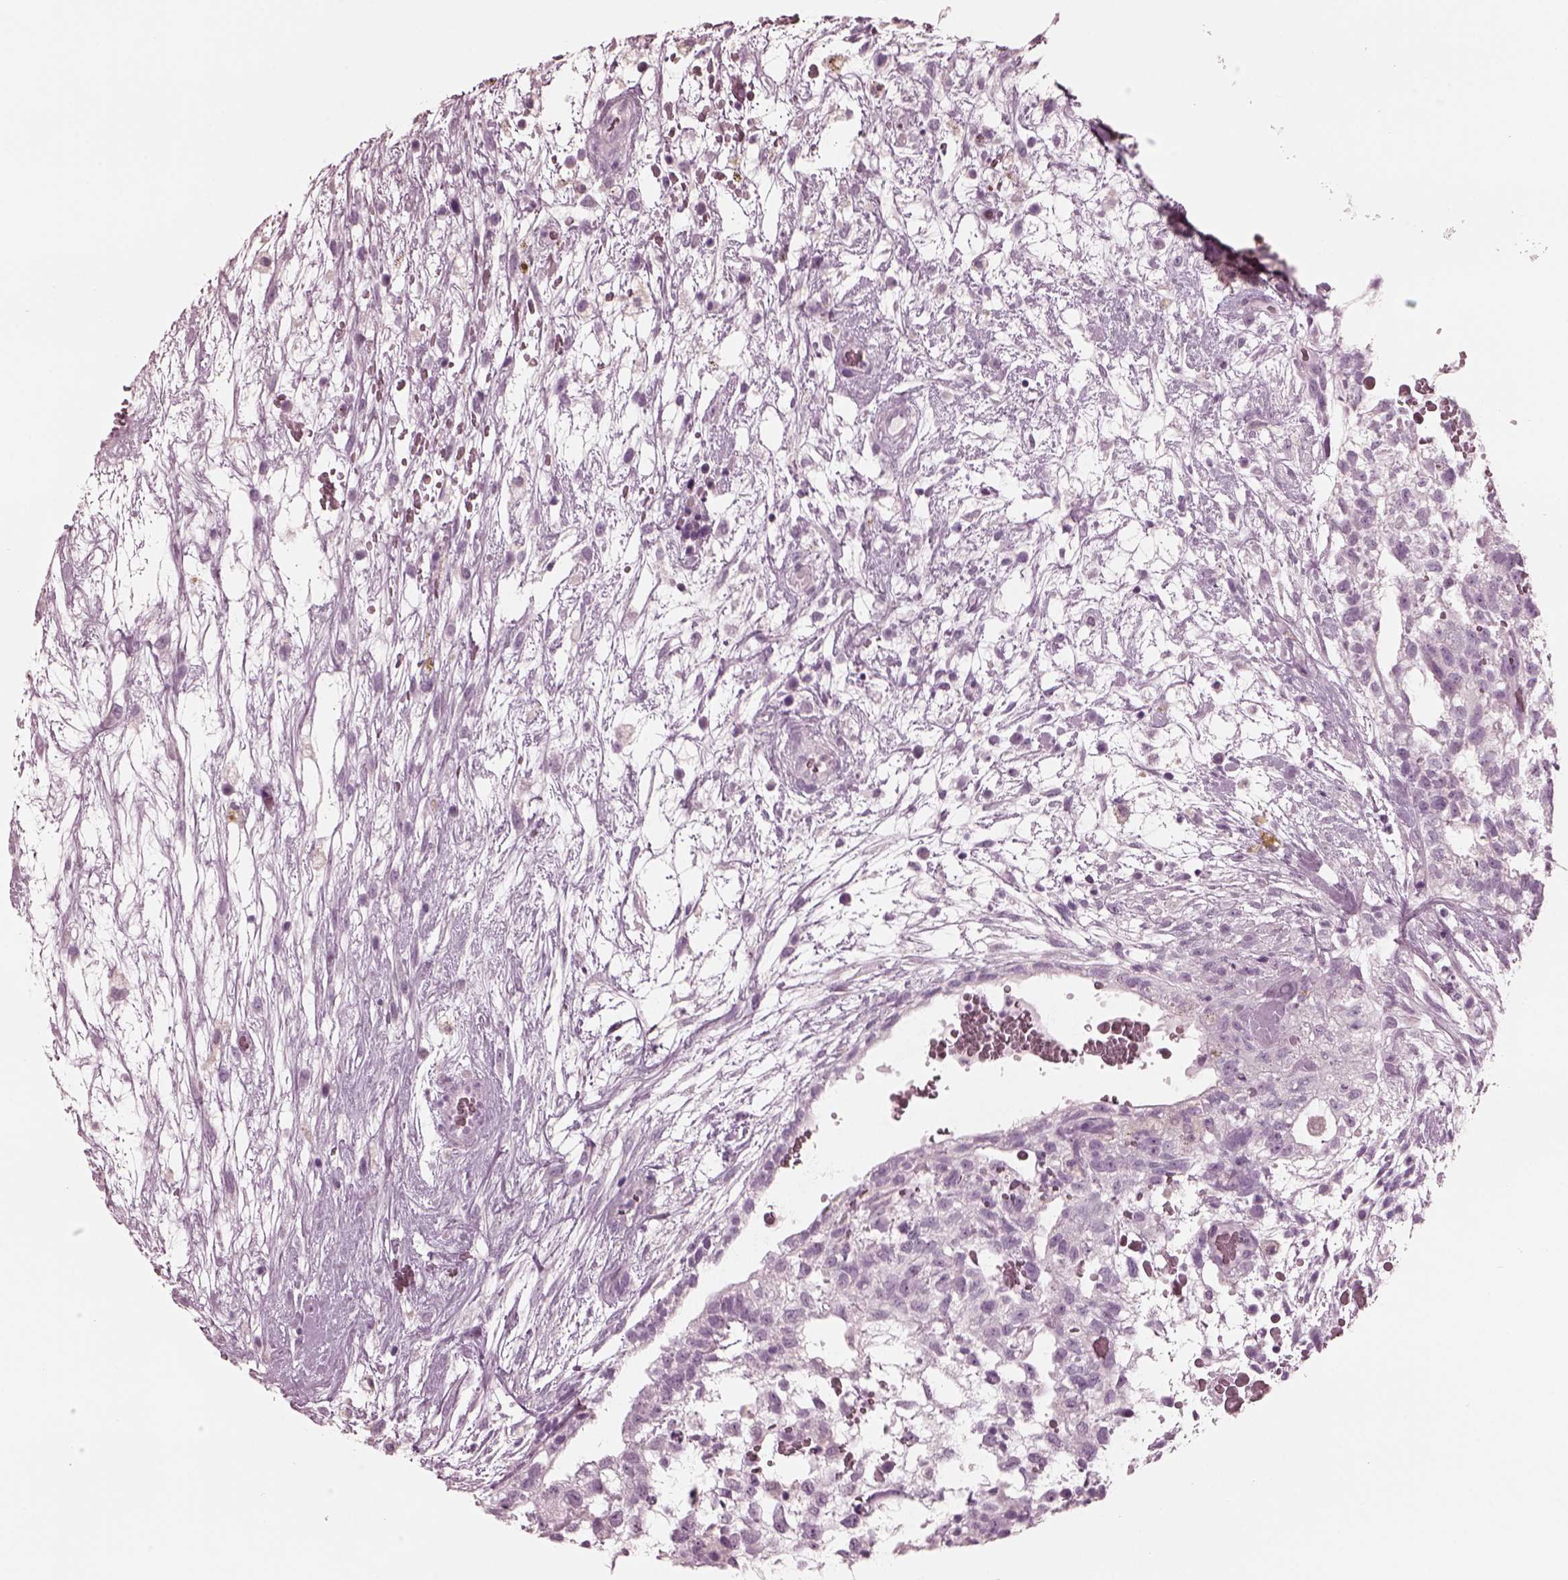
{"staining": {"intensity": "negative", "quantity": "none", "location": "none"}, "tissue": "testis cancer", "cell_type": "Tumor cells", "image_type": "cancer", "snomed": [{"axis": "morphology", "description": "Normal tissue, NOS"}, {"axis": "morphology", "description": "Carcinoma, Embryonal, NOS"}, {"axis": "topography", "description": "Testis"}], "caption": "High magnification brightfield microscopy of testis cancer stained with DAB (brown) and counterstained with hematoxylin (blue): tumor cells show no significant positivity.", "gene": "GRM6", "patient": {"sex": "male", "age": 32}}